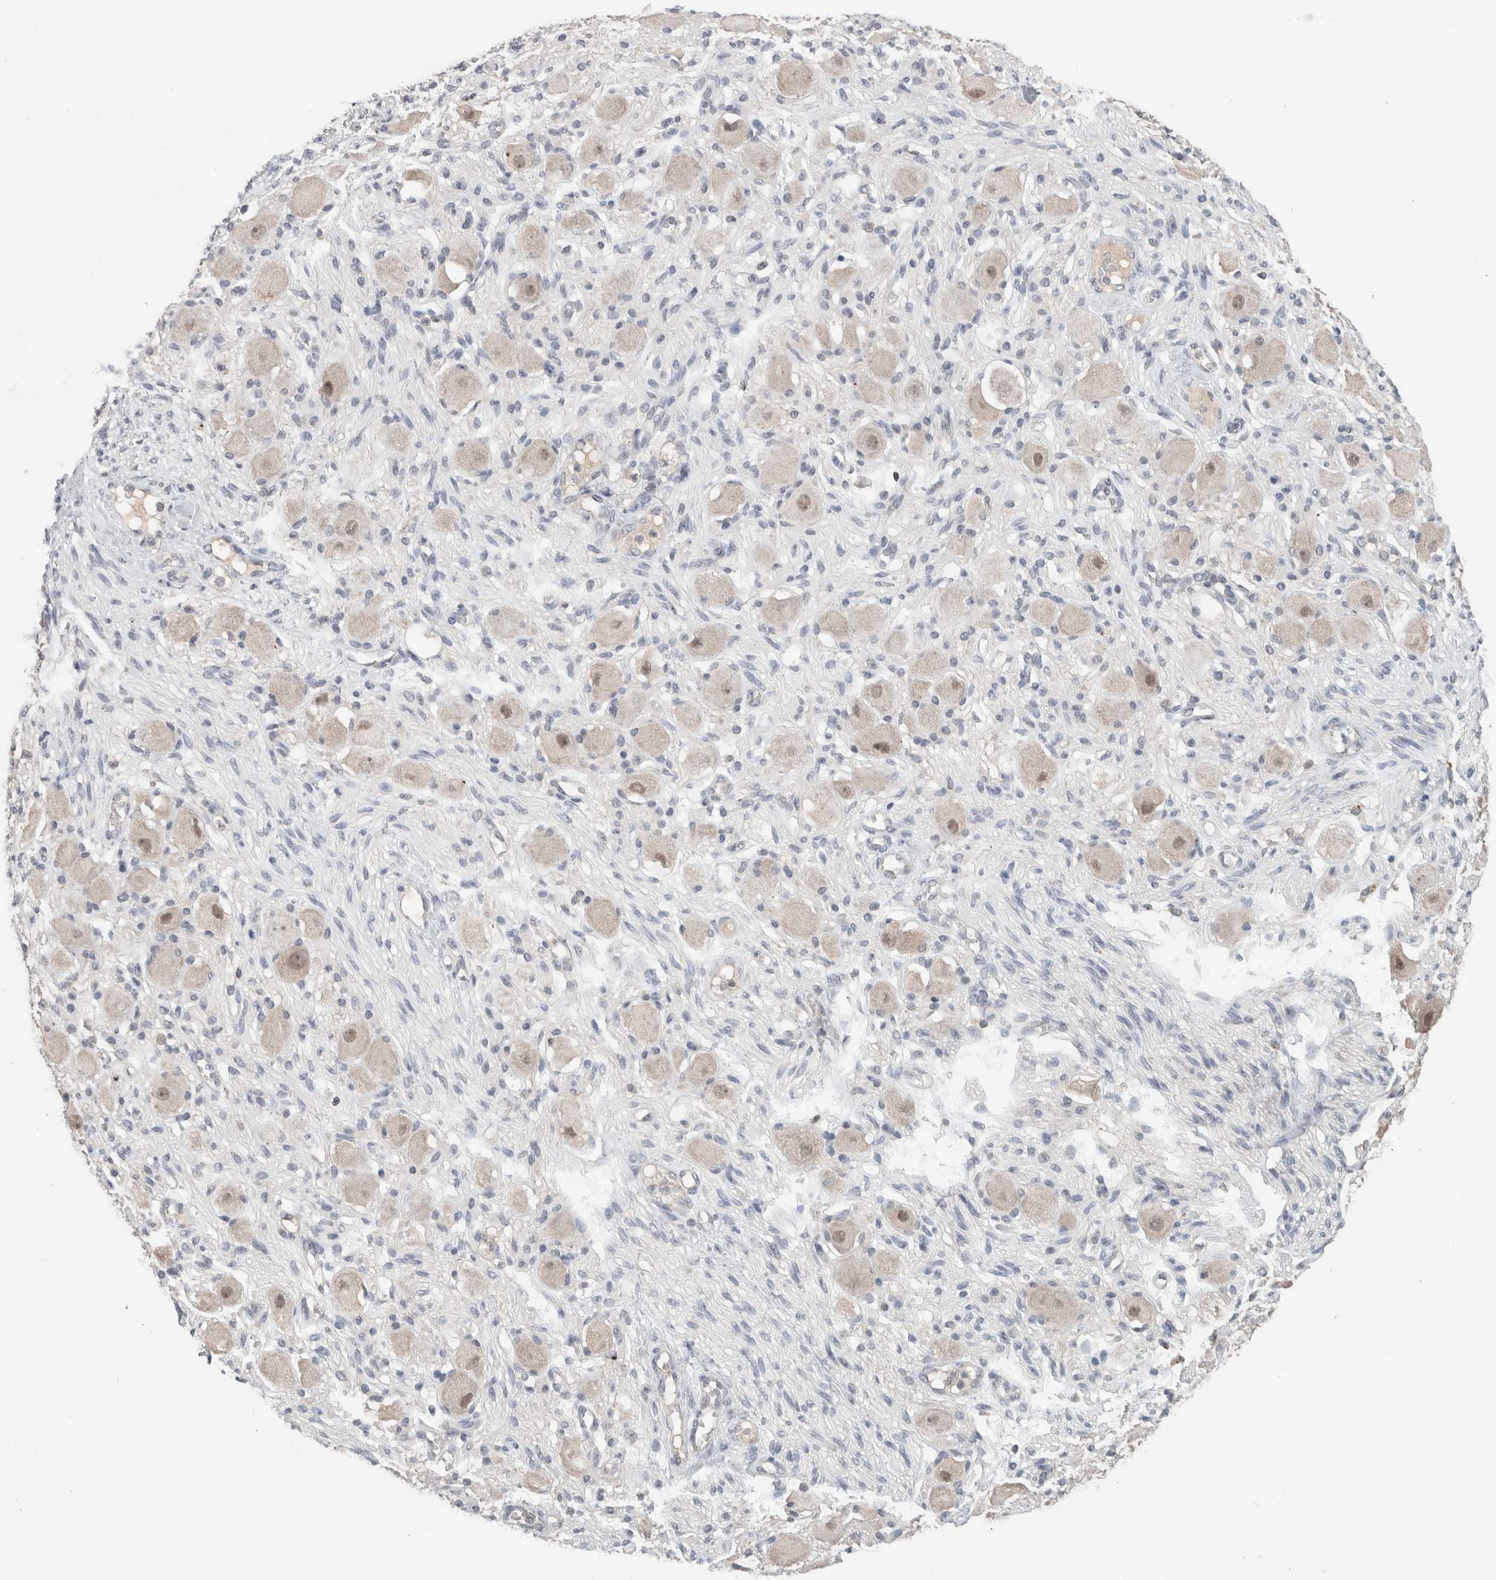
{"staining": {"intensity": "negative", "quantity": "none", "location": "none"}, "tissue": "adipose tissue", "cell_type": "Adipocytes", "image_type": "normal", "snomed": [{"axis": "morphology", "description": "Normal tissue, NOS"}, {"axis": "topography", "description": "Kidney"}, {"axis": "topography", "description": "Peripheral nerve tissue"}], "caption": "The photomicrograph displays no significant positivity in adipocytes of adipose tissue.", "gene": "TRAT1", "patient": {"sex": "male", "age": 7}}